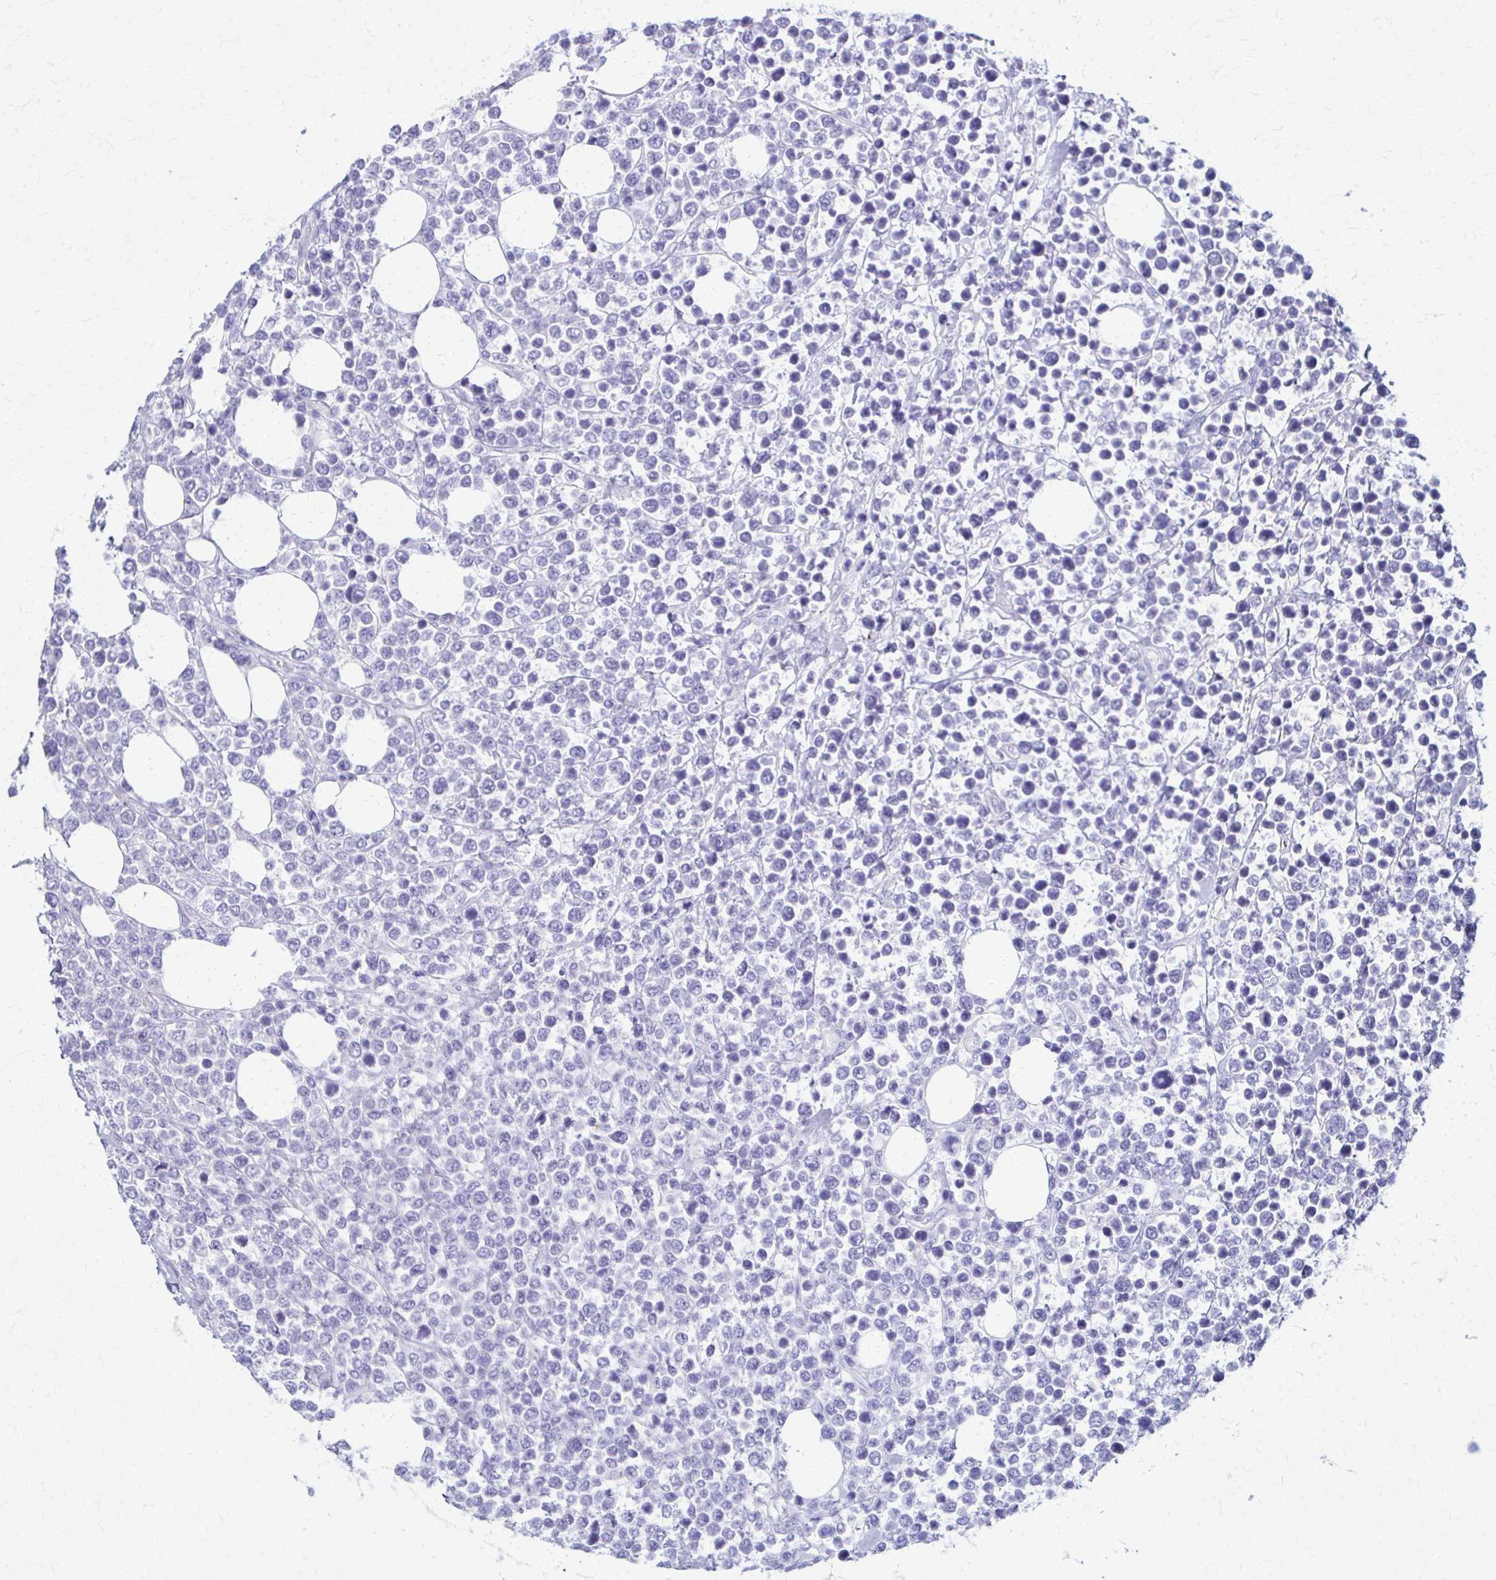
{"staining": {"intensity": "negative", "quantity": "none", "location": "none"}, "tissue": "lymphoma", "cell_type": "Tumor cells", "image_type": "cancer", "snomed": [{"axis": "morphology", "description": "Malignant lymphoma, non-Hodgkin's type, High grade"}, {"axis": "topography", "description": "Soft tissue"}], "caption": "High-grade malignant lymphoma, non-Hodgkin's type stained for a protein using immunohistochemistry (IHC) demonstrates no expression tumor cells.", "gene": "DSP", "patient": {"sex": "female", "age": 56}}